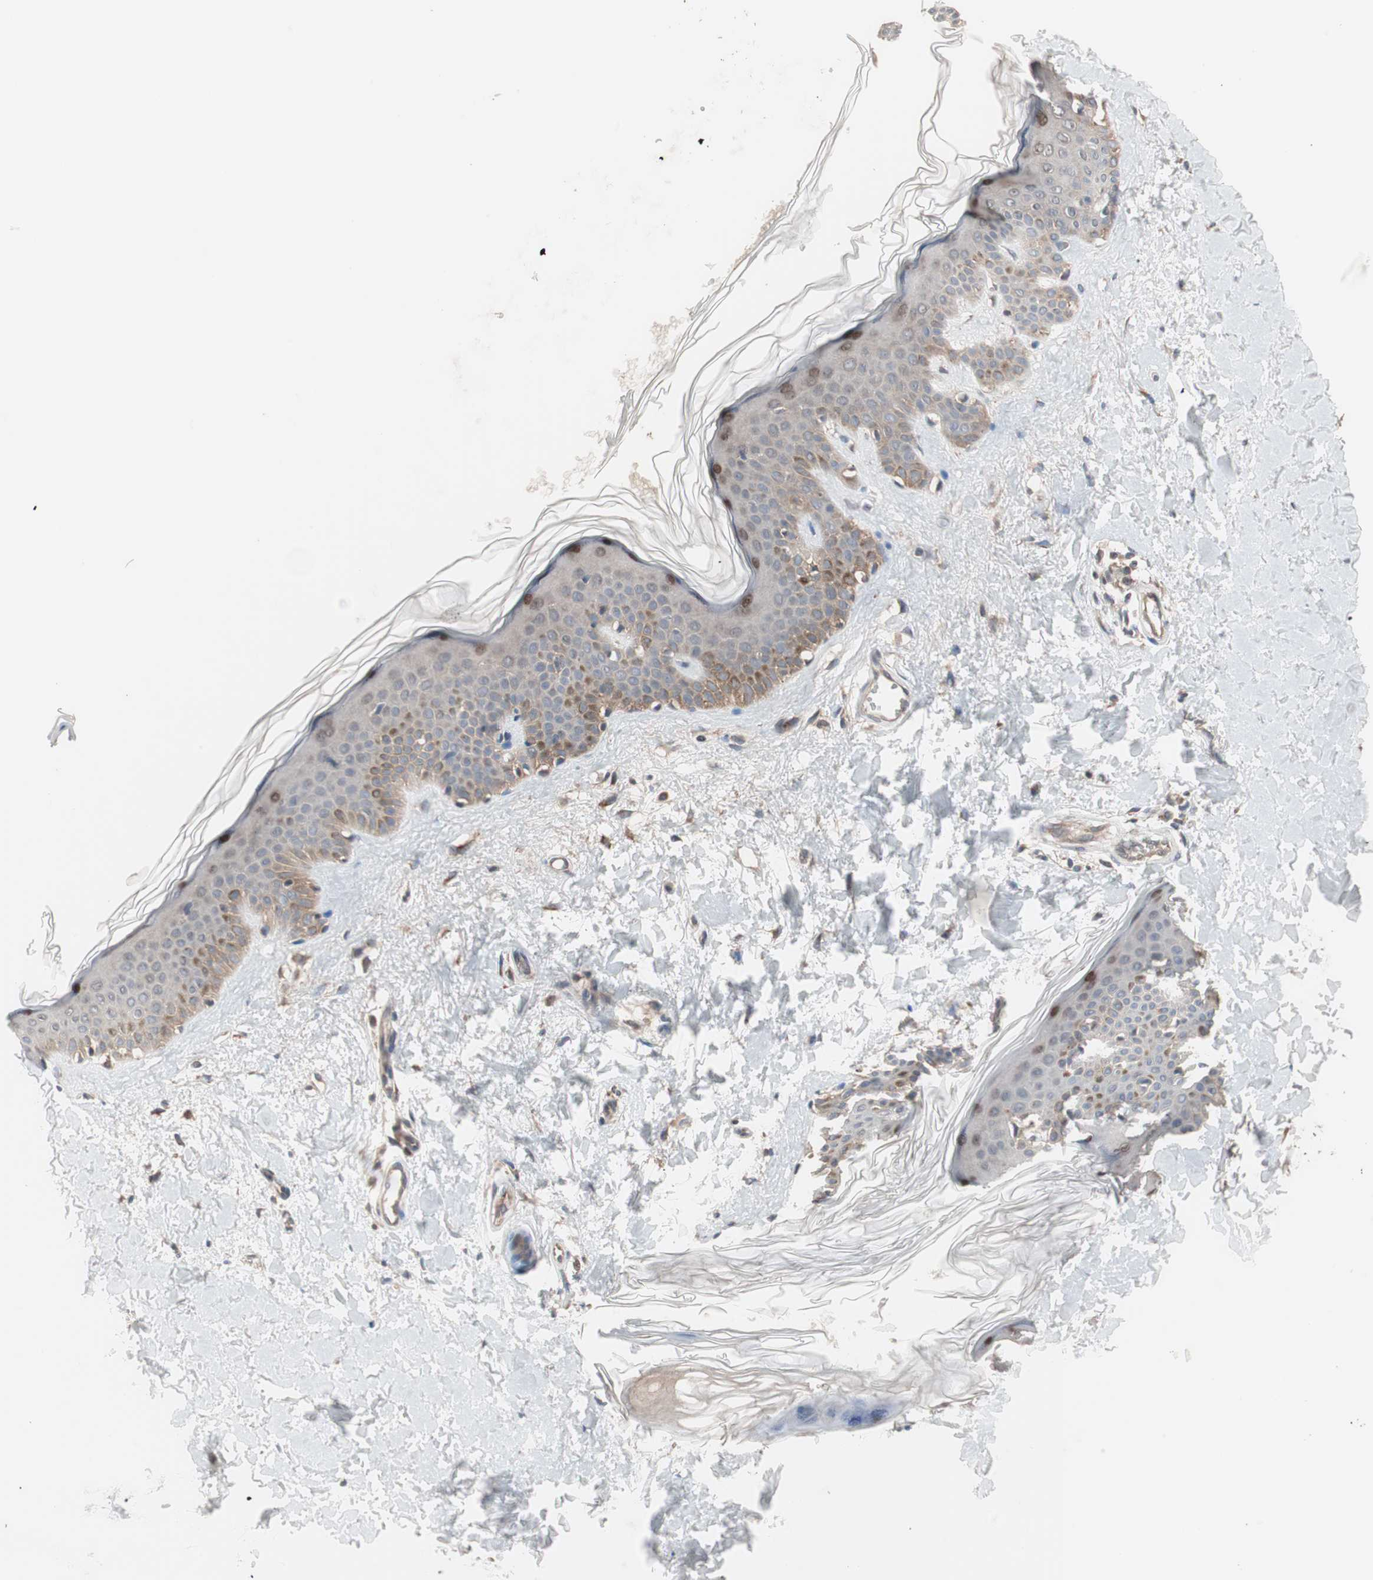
{"staining": {"intensity": "moderate", "quantity": ">75%", "location": "cytoplasmic/membranous"}, "tissue": "skin", "cell_type": "Fibroblasts", "image_type": "normal", "snomed": [{"axis": "morphology", "description": "Normal tissue, NOS"}, {"axis": "topography", "description": "Skin"}], "caption": "High-magnification brightfield microscopy of benign skin stained with DAB (3,3'-diaminobenzidine) (brown) and counterstained with hematoxylin (blue). fibroblasts exhibit moderate cytoplasmic/membranous staining is appreciated in about>75% of cells.", "gene": "IRS1", "patient": {"sex": "male", "age": 67}}